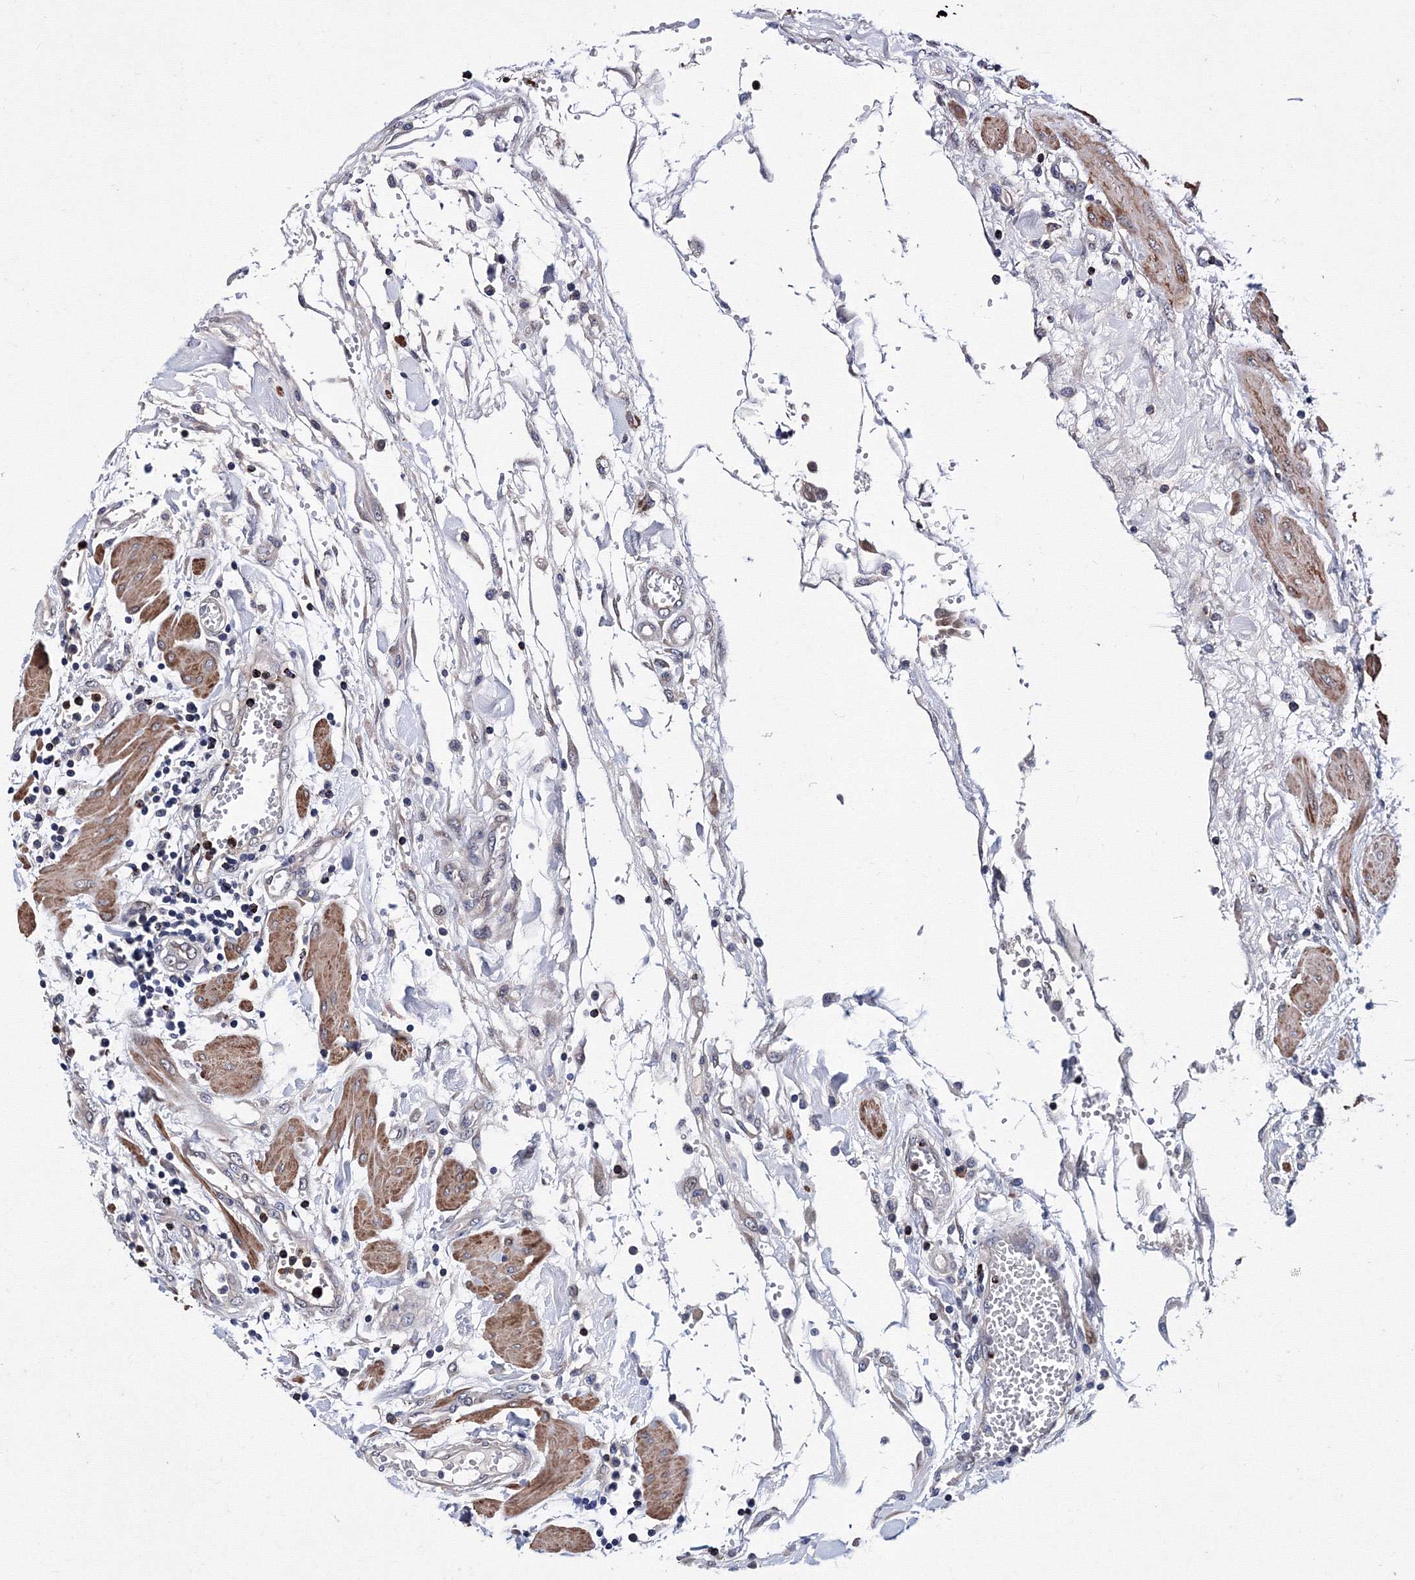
{"staining": {"intensity": "weak", "quantity": "<25%", "location": "cytoplasmic/membranous"}, "tissue": "fallopian tube", "cell_type": "Glandular cells", "image_type": "normal", "snomed": [{"axis": "morphology", "description": "Normal tissue, NOS"}, {"axis": "topography", "description": "Fallopian tube"}], "caption": "This histopathology image is of benign fallopian tube stained with immunohistochemistry to label a protein in brown with the nuclei are counter-stained blue. There is no positivity in glandular cells.", "gene": "PHYKPL", "patient": {"sex": "female", "age": 32}}